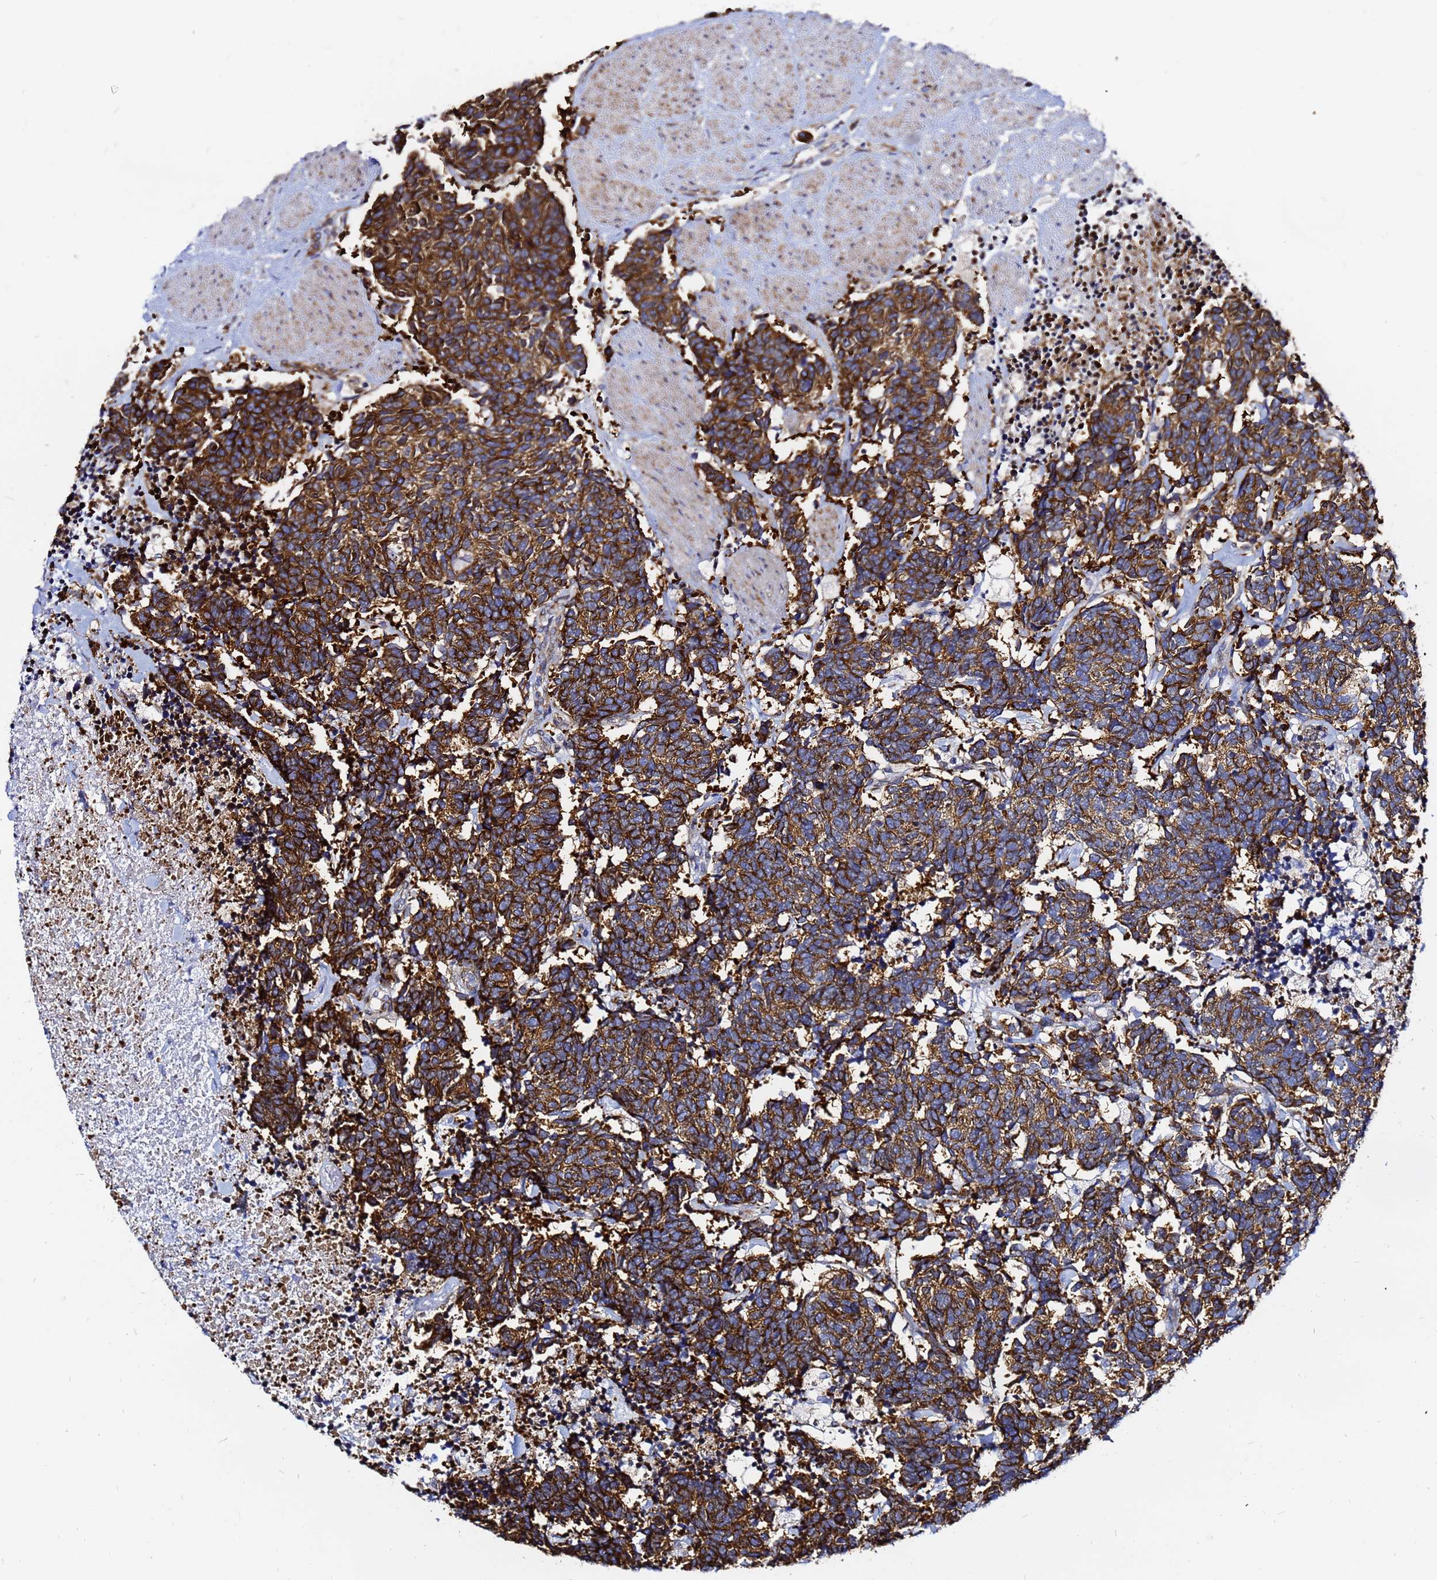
{"staining": {"intensity": "strong", "quantity": ">75%", "location": "cytoplasmic/membranous"}, "tissue": "carcinoid", "cell_type": "Tumor cells", "image_type": "cancer", "snomed": [{"axis": "morphology", "description": "Carcinoma, NOS"}, {"axis": "morphology", "description": "Carcinoid, malignant, NOS"}, {"axis": "topography", "description": "Prostate"}], "caption": "The immunohistochemical stain labels strong cytoplasmic/membranous positivity in tumor cells of carcinoma tissue.", "gene": "TUBA8", "patient": {"sex": "male", "age": 57}}